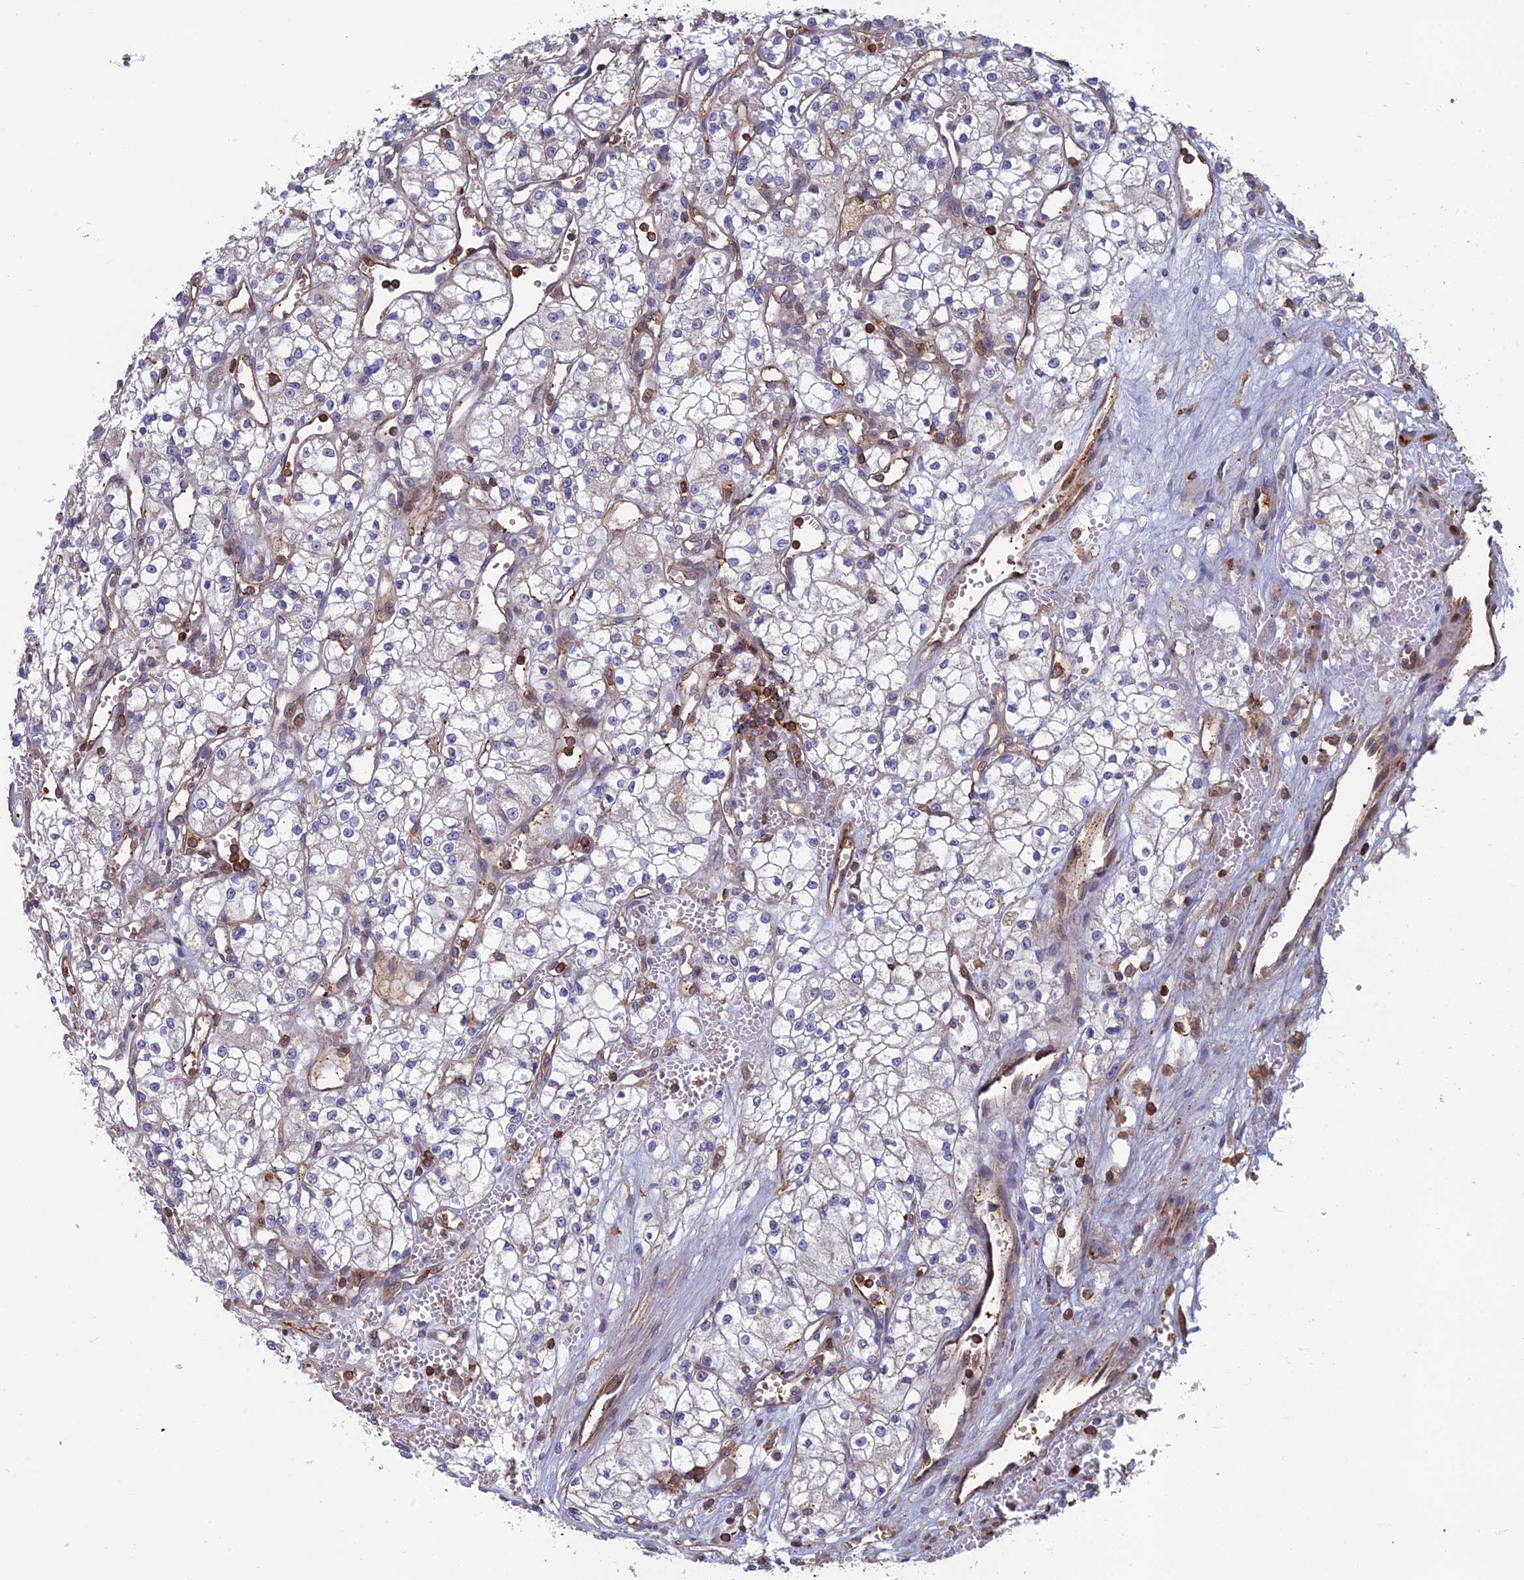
{"staining": {"intensity": "negative", "quantity": "none", "location": "none"}, "tissue": "renal cancer", "cell_type": "Tumor cells", "image_type": "cancer", "snomed": [{"axis": "morphology", "description": "Adenocarcinoma, NOS"}, {"axis": "topography", "description": "Kidney"}], "caption": "This is an IHC photomicrograph of human renal cancer (adenocarcinoma). There is no staining in tumor cells.", "gene": "C15orf62", "patient": {"sex": "male", "age": 59}}